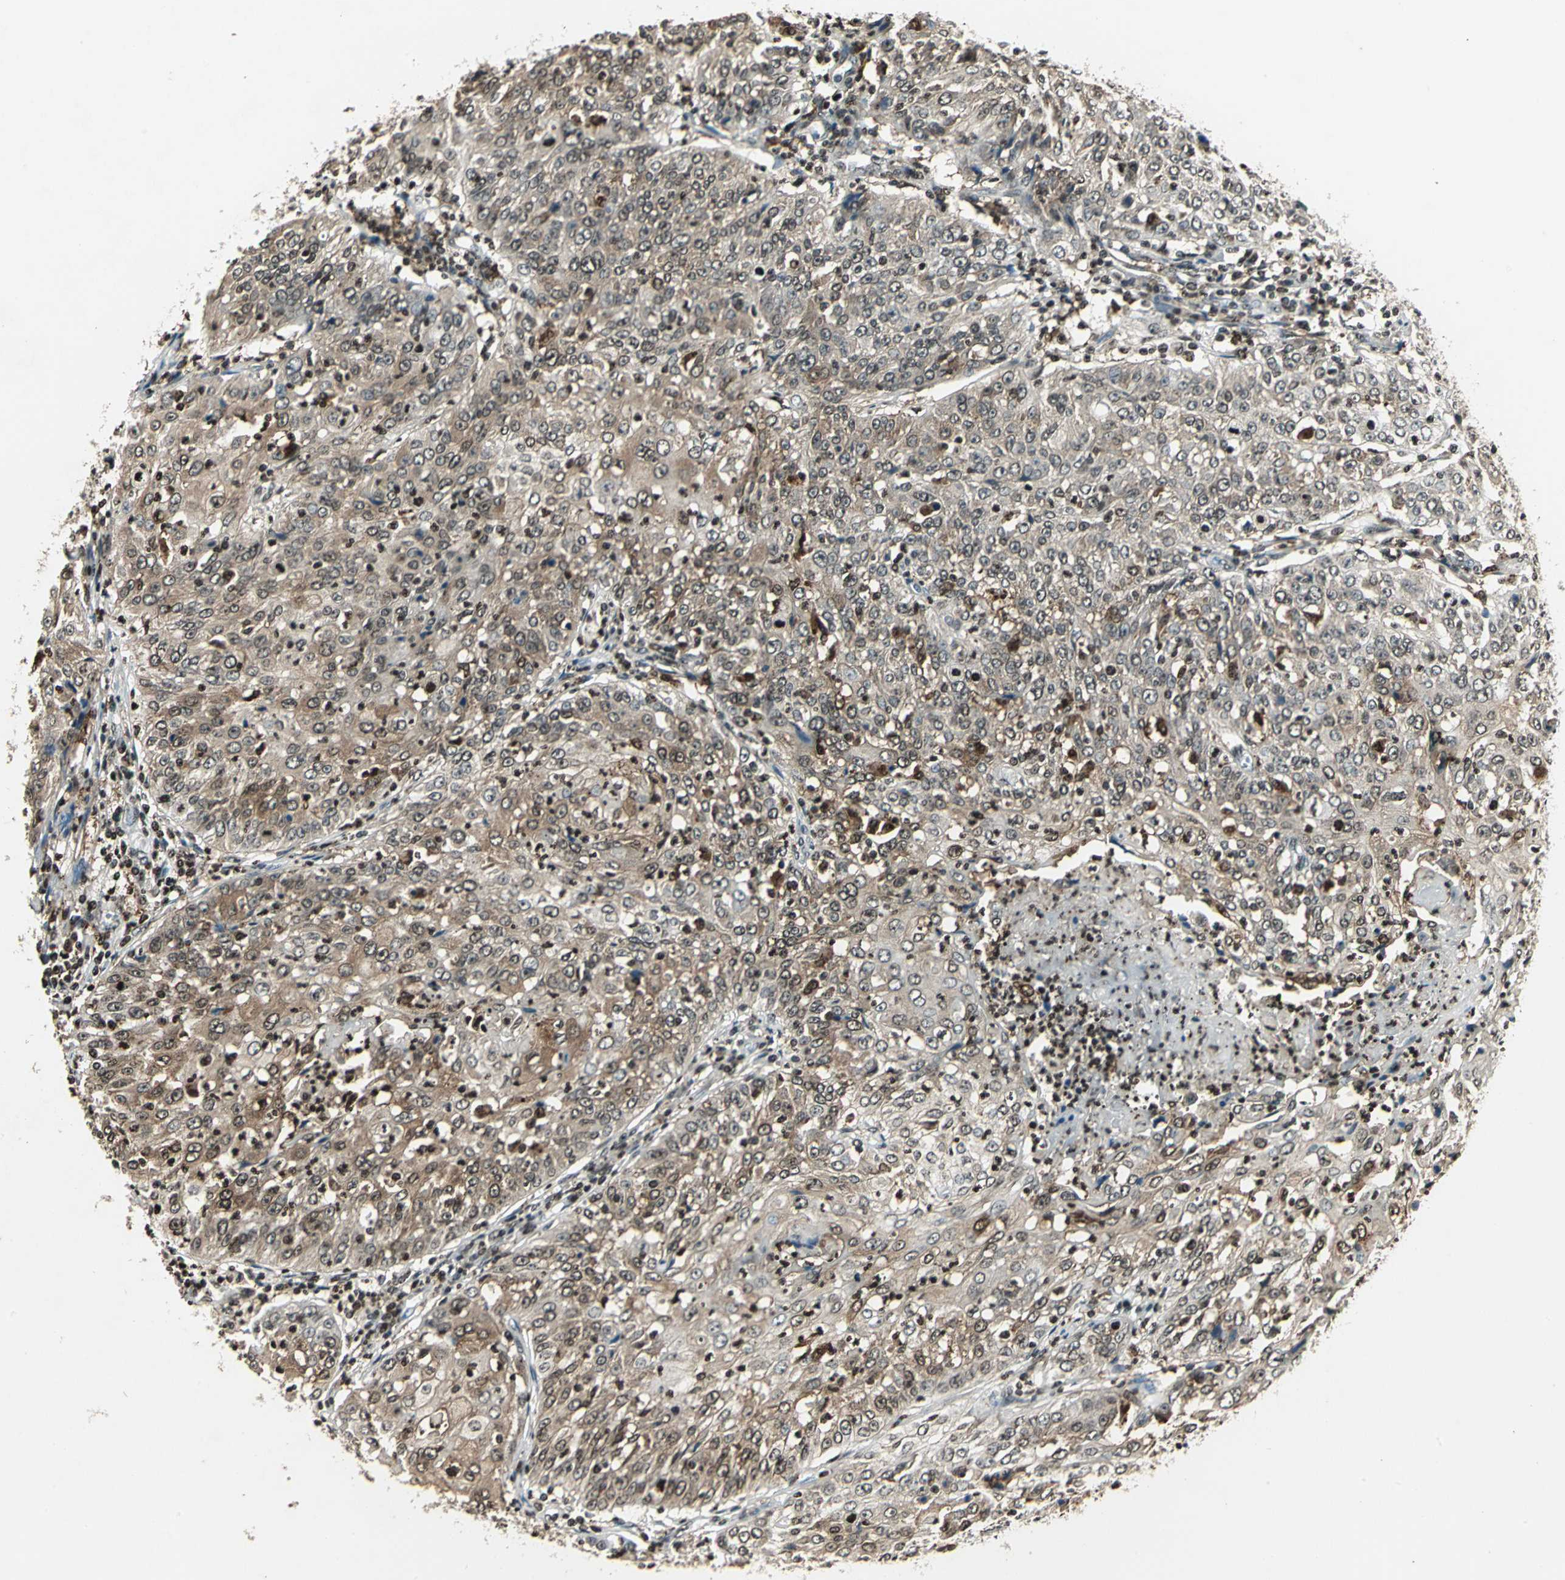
{"staining": {"intensity": "moderate", "quantity": ">75%", "location": "cytoplasmic/membranous,nuclear"}, "tissue": "cervical cancer", "cell_type": "Tumor cells", "image_type": "cancer", "snomed": [{"axis": "morphology", "description": "Squamous cell carcinoma, NOS"}, {"axis": "topography", "description": "Cervix"}], "caption": "Cervical cancer (squamous cell carcinoma) stained with DAB immunohistochemistry (IHC) exhibits medium levels of moderate cytoplasmic/membranous and nuclear positivity in about >75% of tumor cells.", "gene": "LGALS3", "patient": {"sex": "female", "age": 39}}